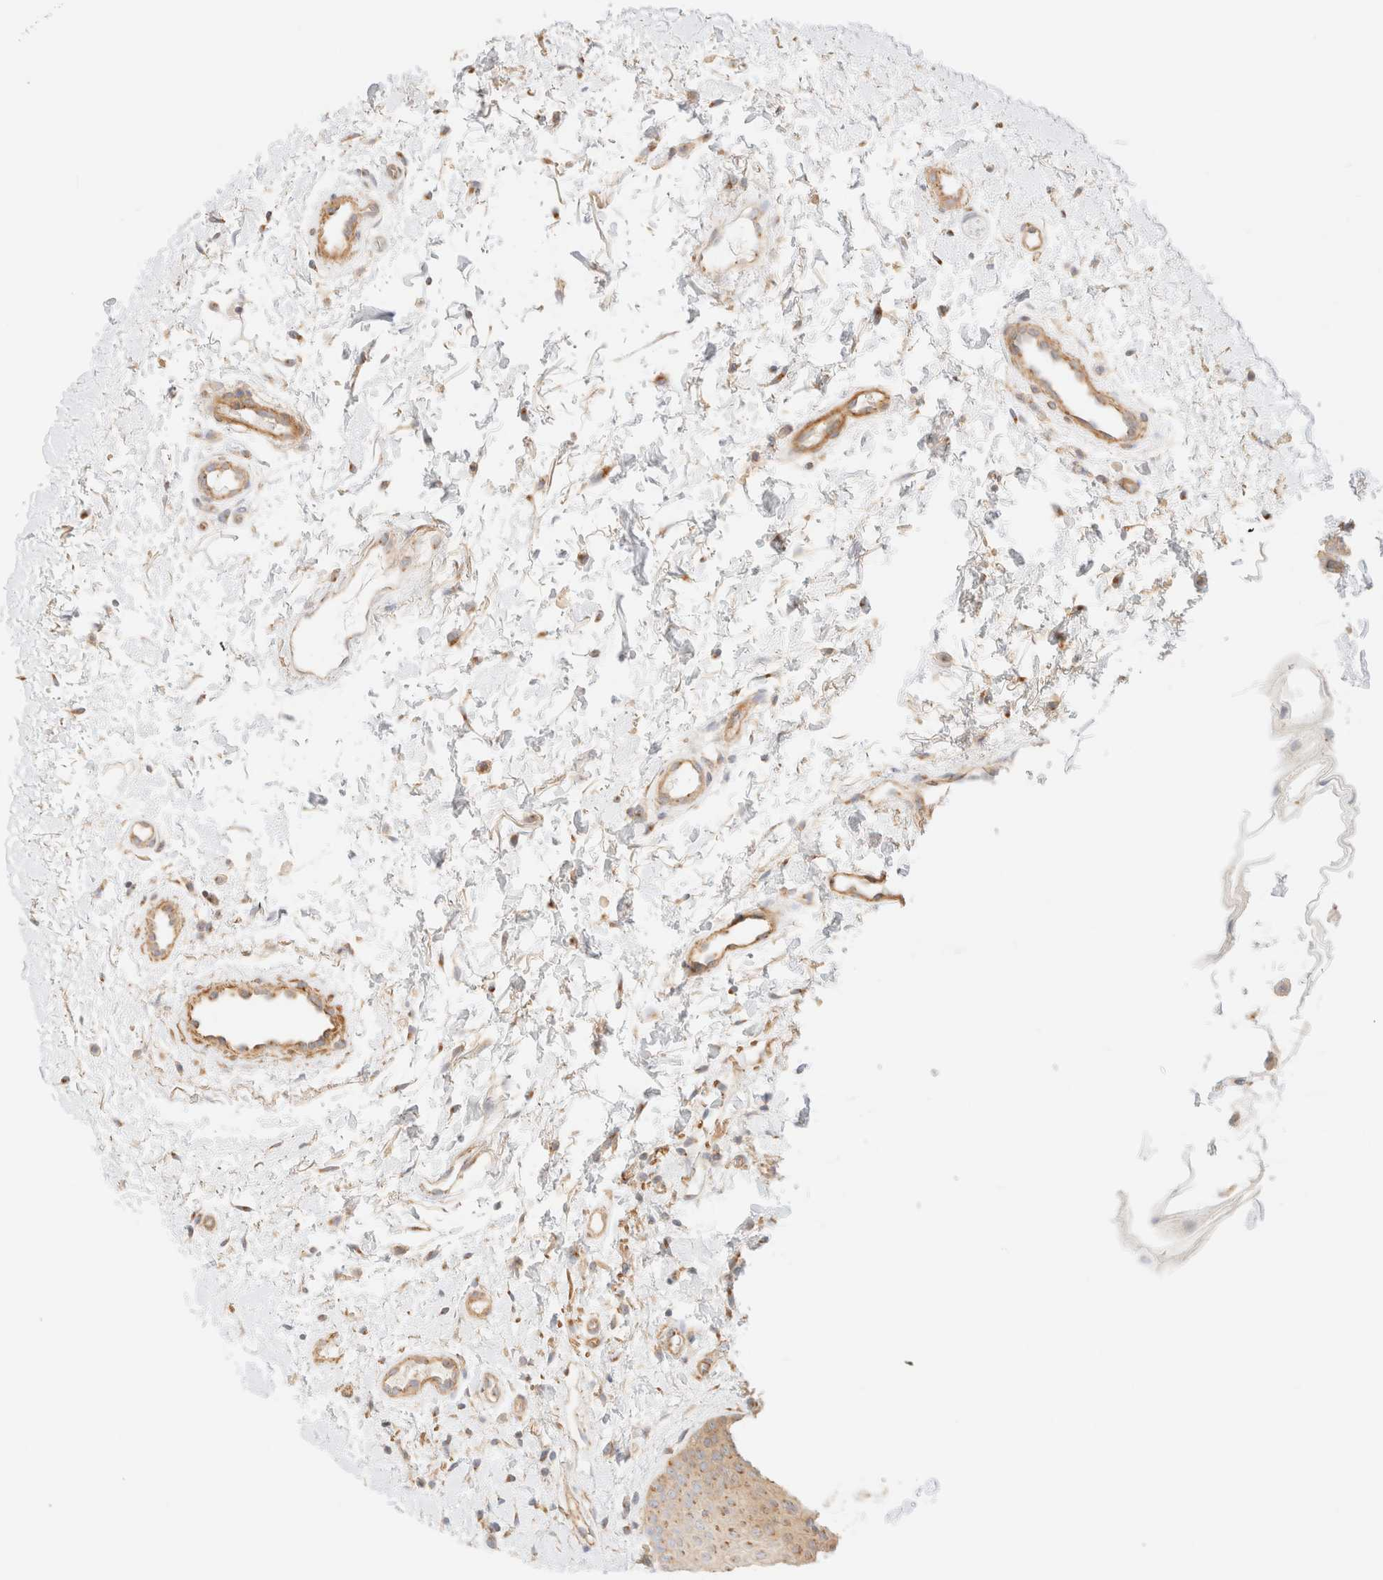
{"staining": {"intensity": "weak", "quantity": "25%-75%", "location": "cytoplasmic/membranous"}, "tissue": "oral mucosa", "cell_type": "Squamous epithelial cells", "image_type": "normal", "snomed": [{"axis": "morphology", "description": "Normal tissue, NOS"}, {"axis": "topography", "description": "Skin"}, {"axis": "topography", "description": "Oral tissue"}], "caption": "A low amount of weak cytoplasmic/membranous positivity is seen in about 25%-75% of squamous epithelial cells in normal oral mucosa.", "gene": "MYO10", "patient": {"sex": "male", "age": 84}}